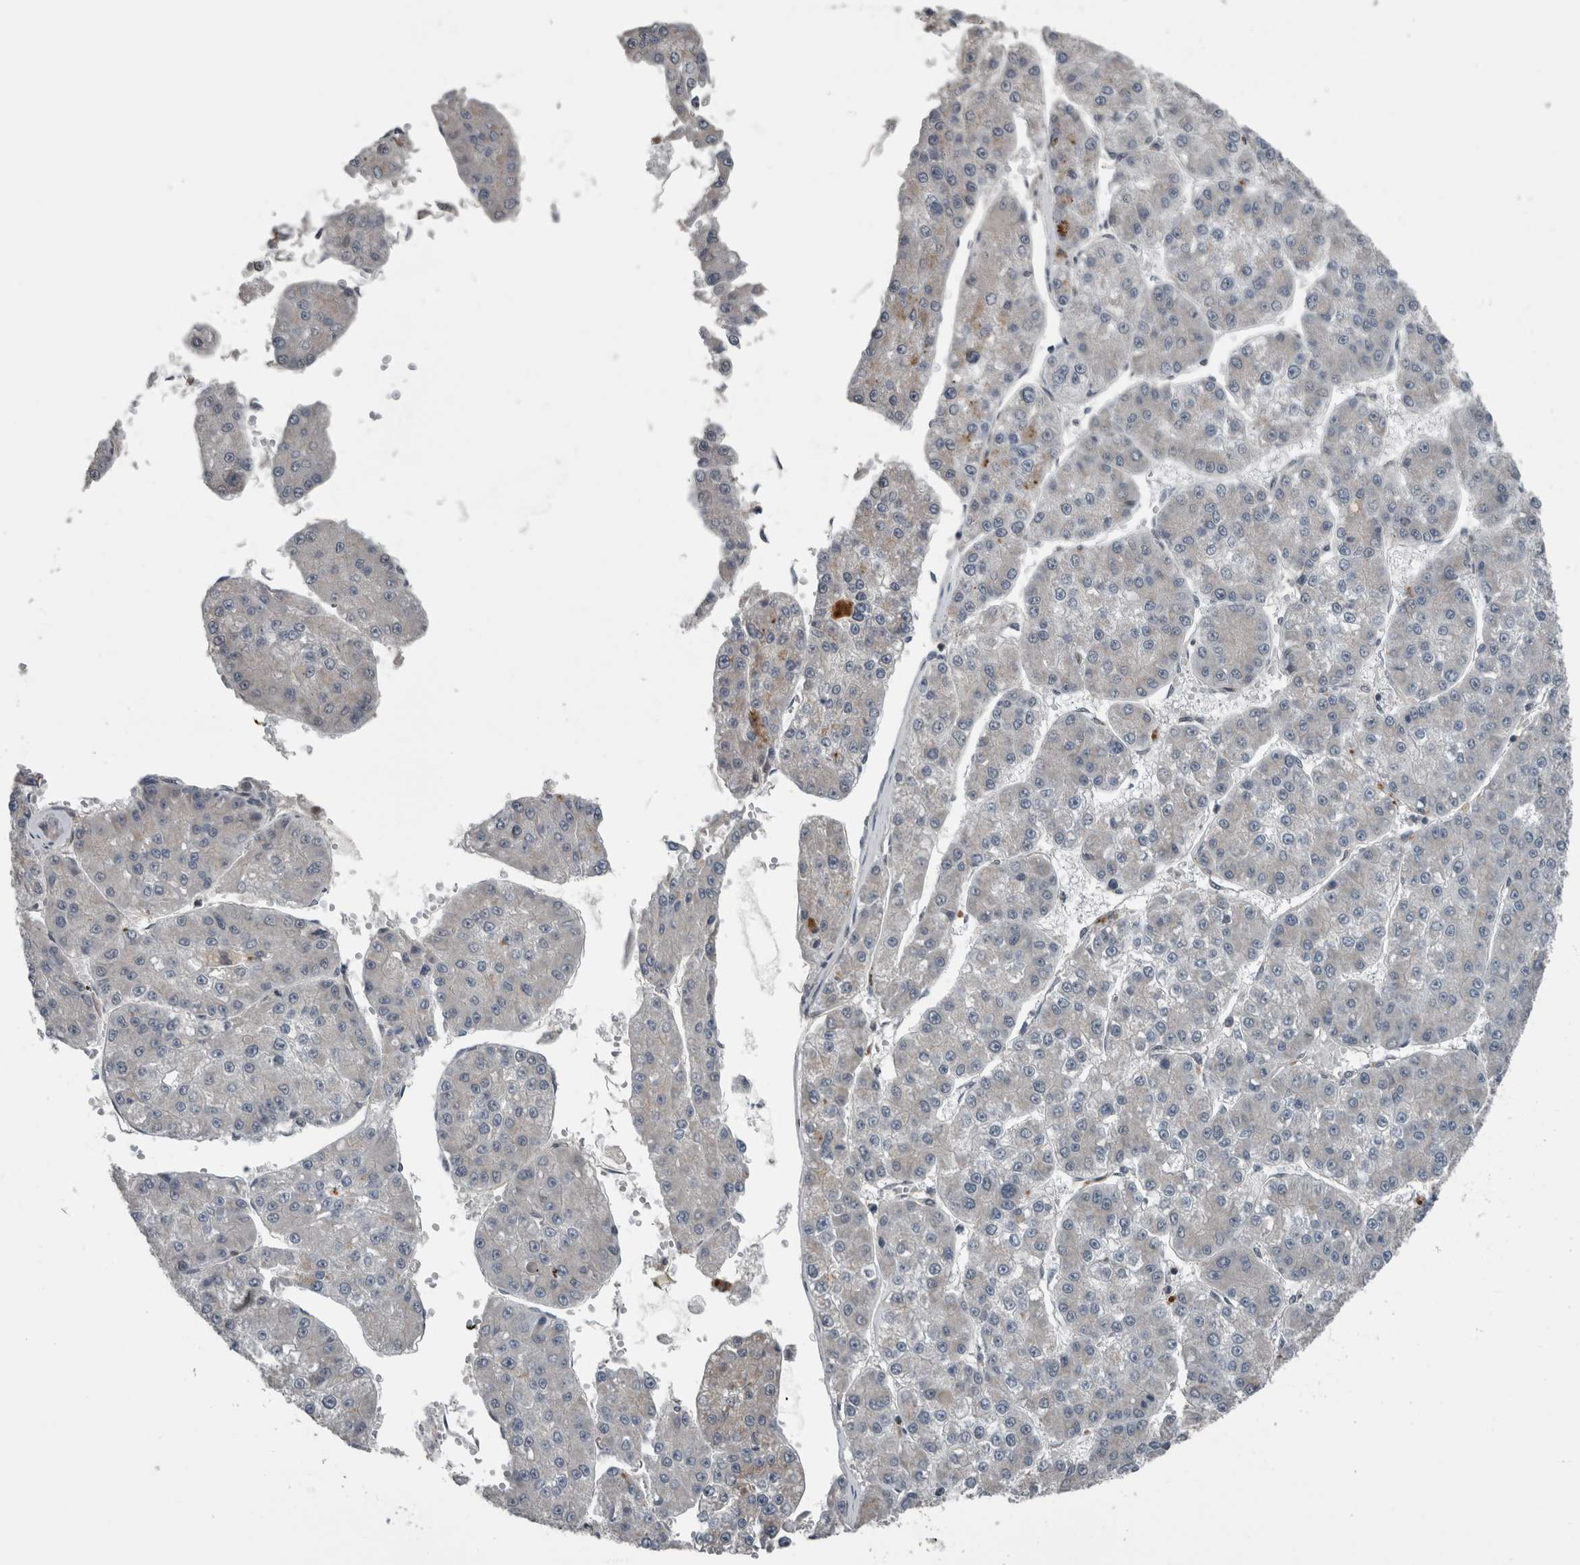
{"staining": {"intensity": "negative", "quantity": "none", "location": "none"}, "tissue": "liver cancer", "cell_type": "Tumor cells", "image_type": "cancer", "snomed": [{"axis": "morphology", "description": "Carcinoma, Hepatocellular, NOS"}, {"axis": "topography", "description": "Liver"}], "caption": "This micrograph is of liver hepatocellular carcinoma stained with IHC to label a protein in brown with the nuclei are counter-stained blue. There is no staining in tumor cells.", "gene": "ZBTB21", "patient": {"sex": "female", "age": 73}}